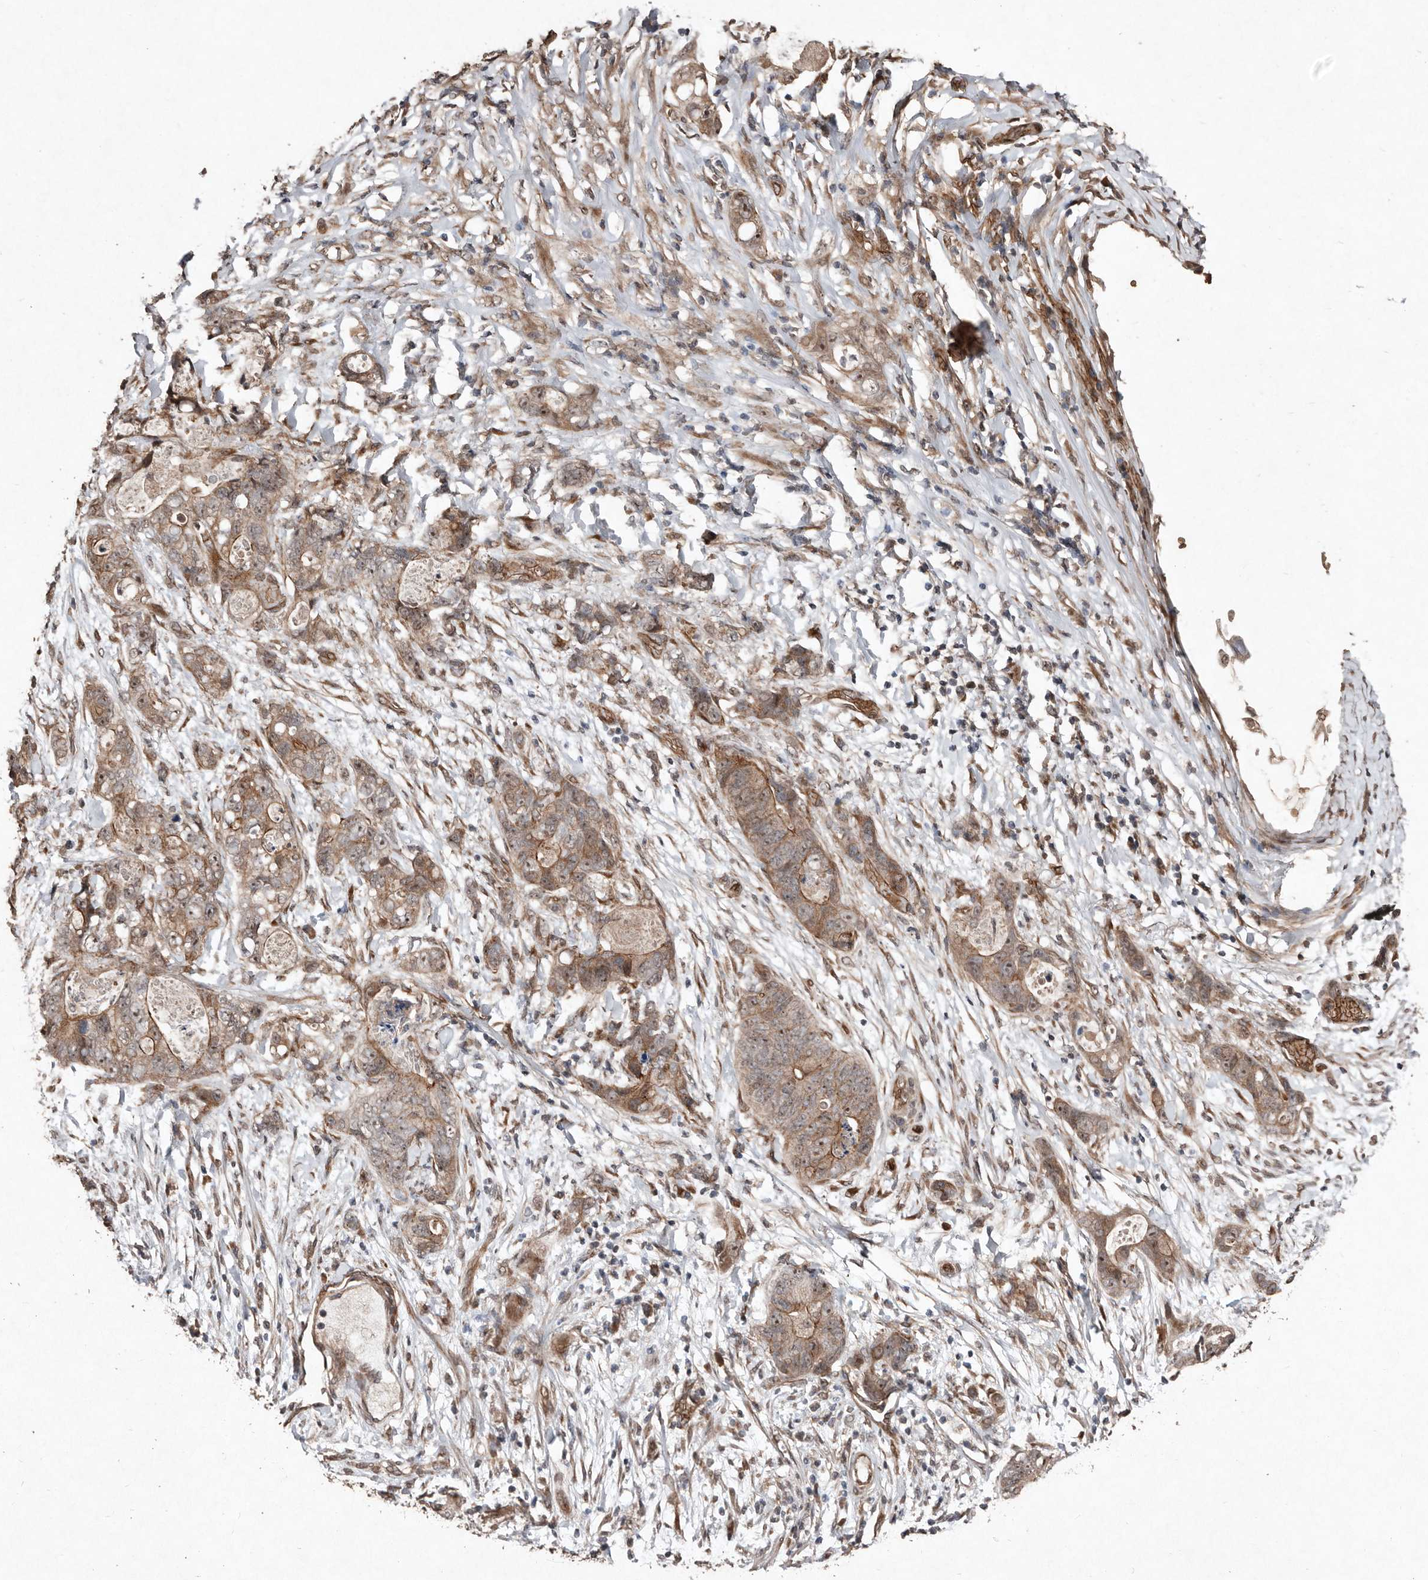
{"staining": {"intensity": "moderate", "quantity": ">75%", "location": "cytoplasmic/membranous,nuclear"}, "tissue": "stomach cancer", "cell_type": "Tumor cells", "image_type": "cancer", "snomed": [{"axis": "morphology", "description": "Normal tissue, NOS"}, {"axis": "morphology", "description": "Adenocarcinoma, NOS"}, {"axis": "topography", "description": "Stomach"}], "caption": "There is medium levels of moderate cytoplasmic/membranous and nuclear staining in tumor cells of adenocarcinoma (stomach), as demonstrated by immunohistochemical staining (brown color).", "gene": "DIP2C", "patient": {"sex": "female", "age": 89}}